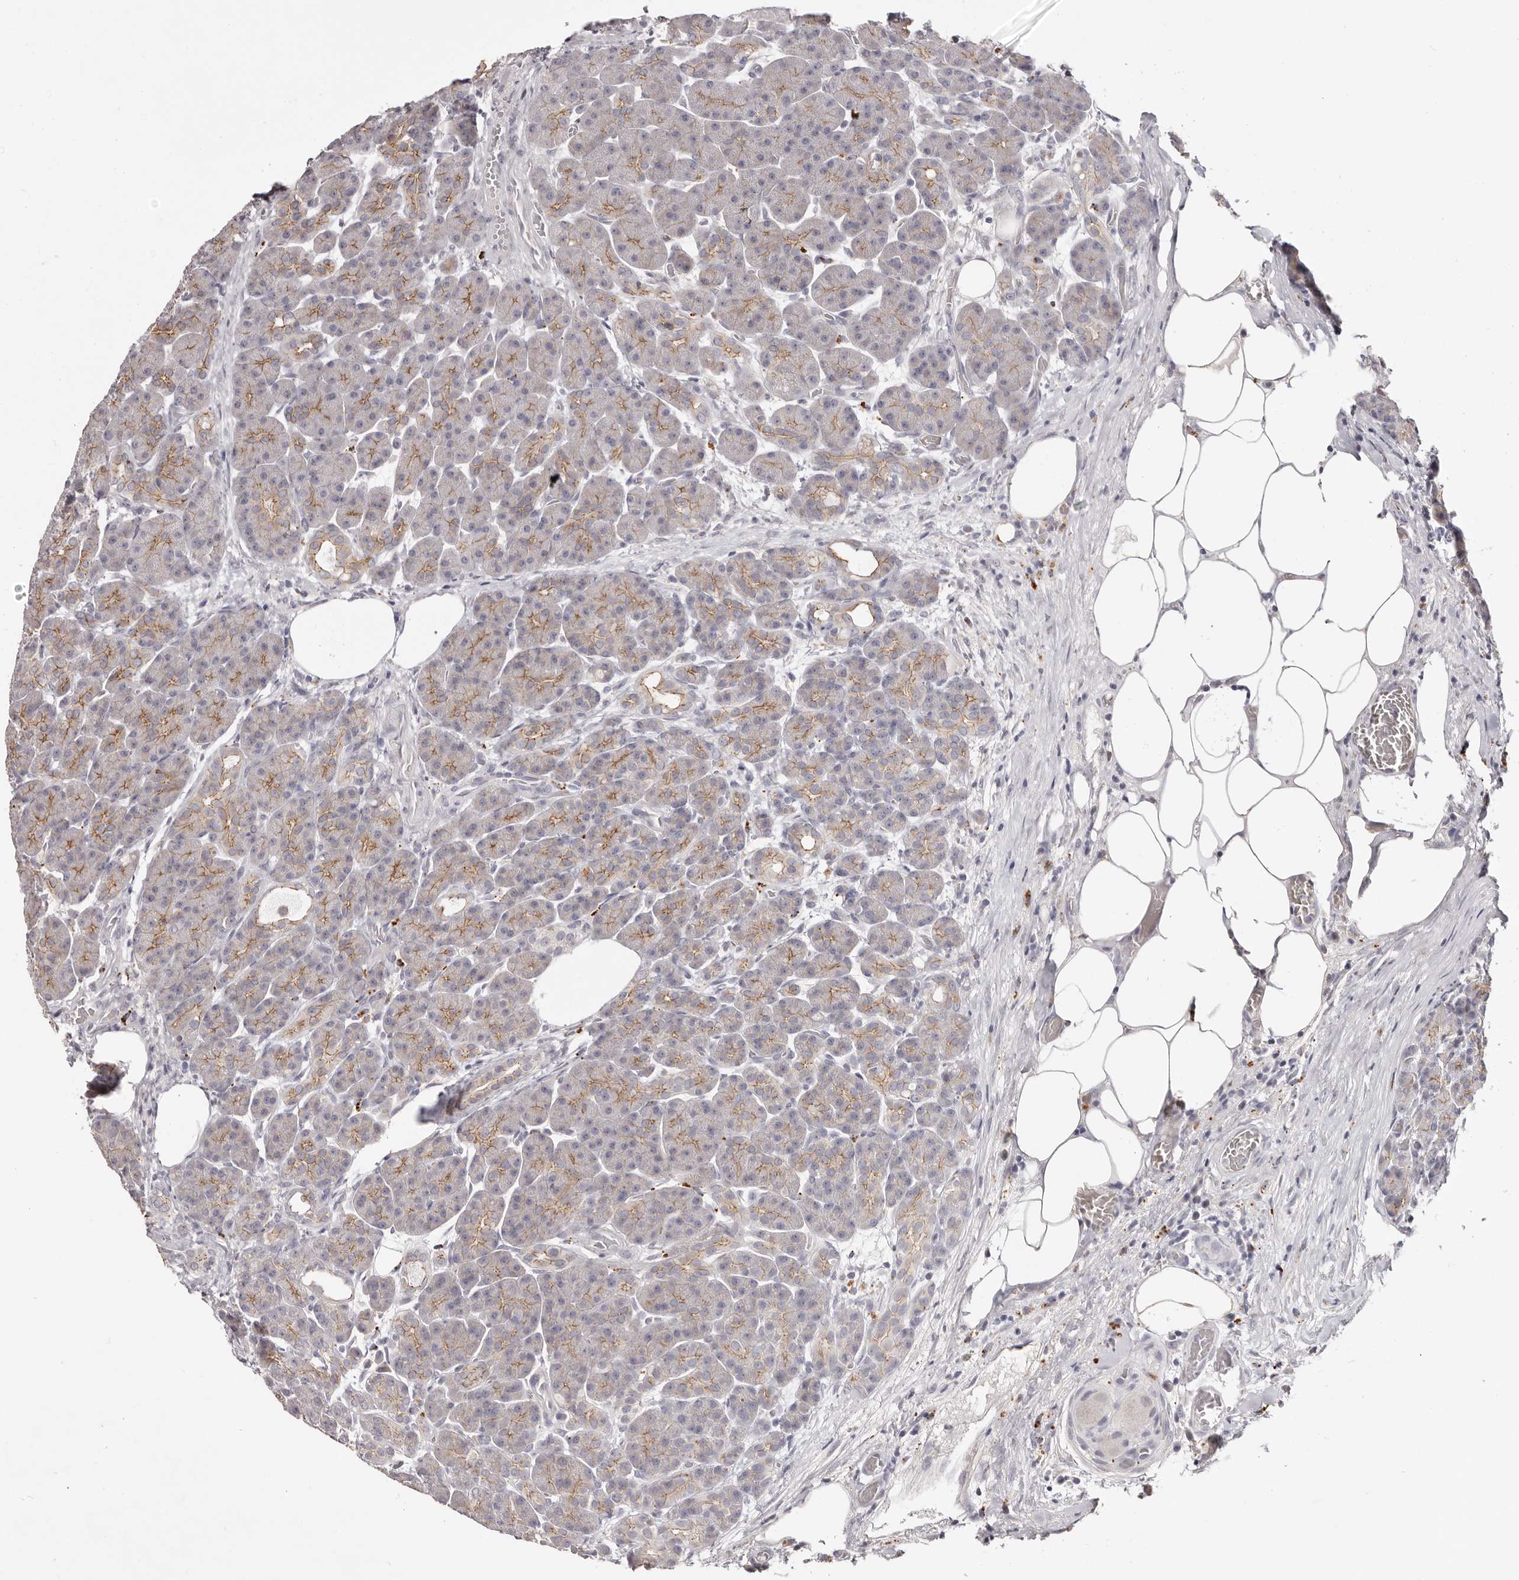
{"staining": {"intensity": "moderate", "quantity": ">75%", "location": "cytoplasmic/membranous"}, "tissue": "pancreas", "cell_type": "Exocrine glandular cells", "image_type": "normal", "snomed": [{"axis": "morphology", "description": "Normal tissue, NOS"}, {"axis": "topography", "description": "Pancreas"}], "caption": "Protein expression analysis of normal human pancreas reveals moderate cytoplasmic/membranous expression in about >75% of exocrine glandular cells. (IHC, brightfield microscopy, high magnification).", "gene": "PCDHB6", "patient": {"sex": "male", "age": 63}}